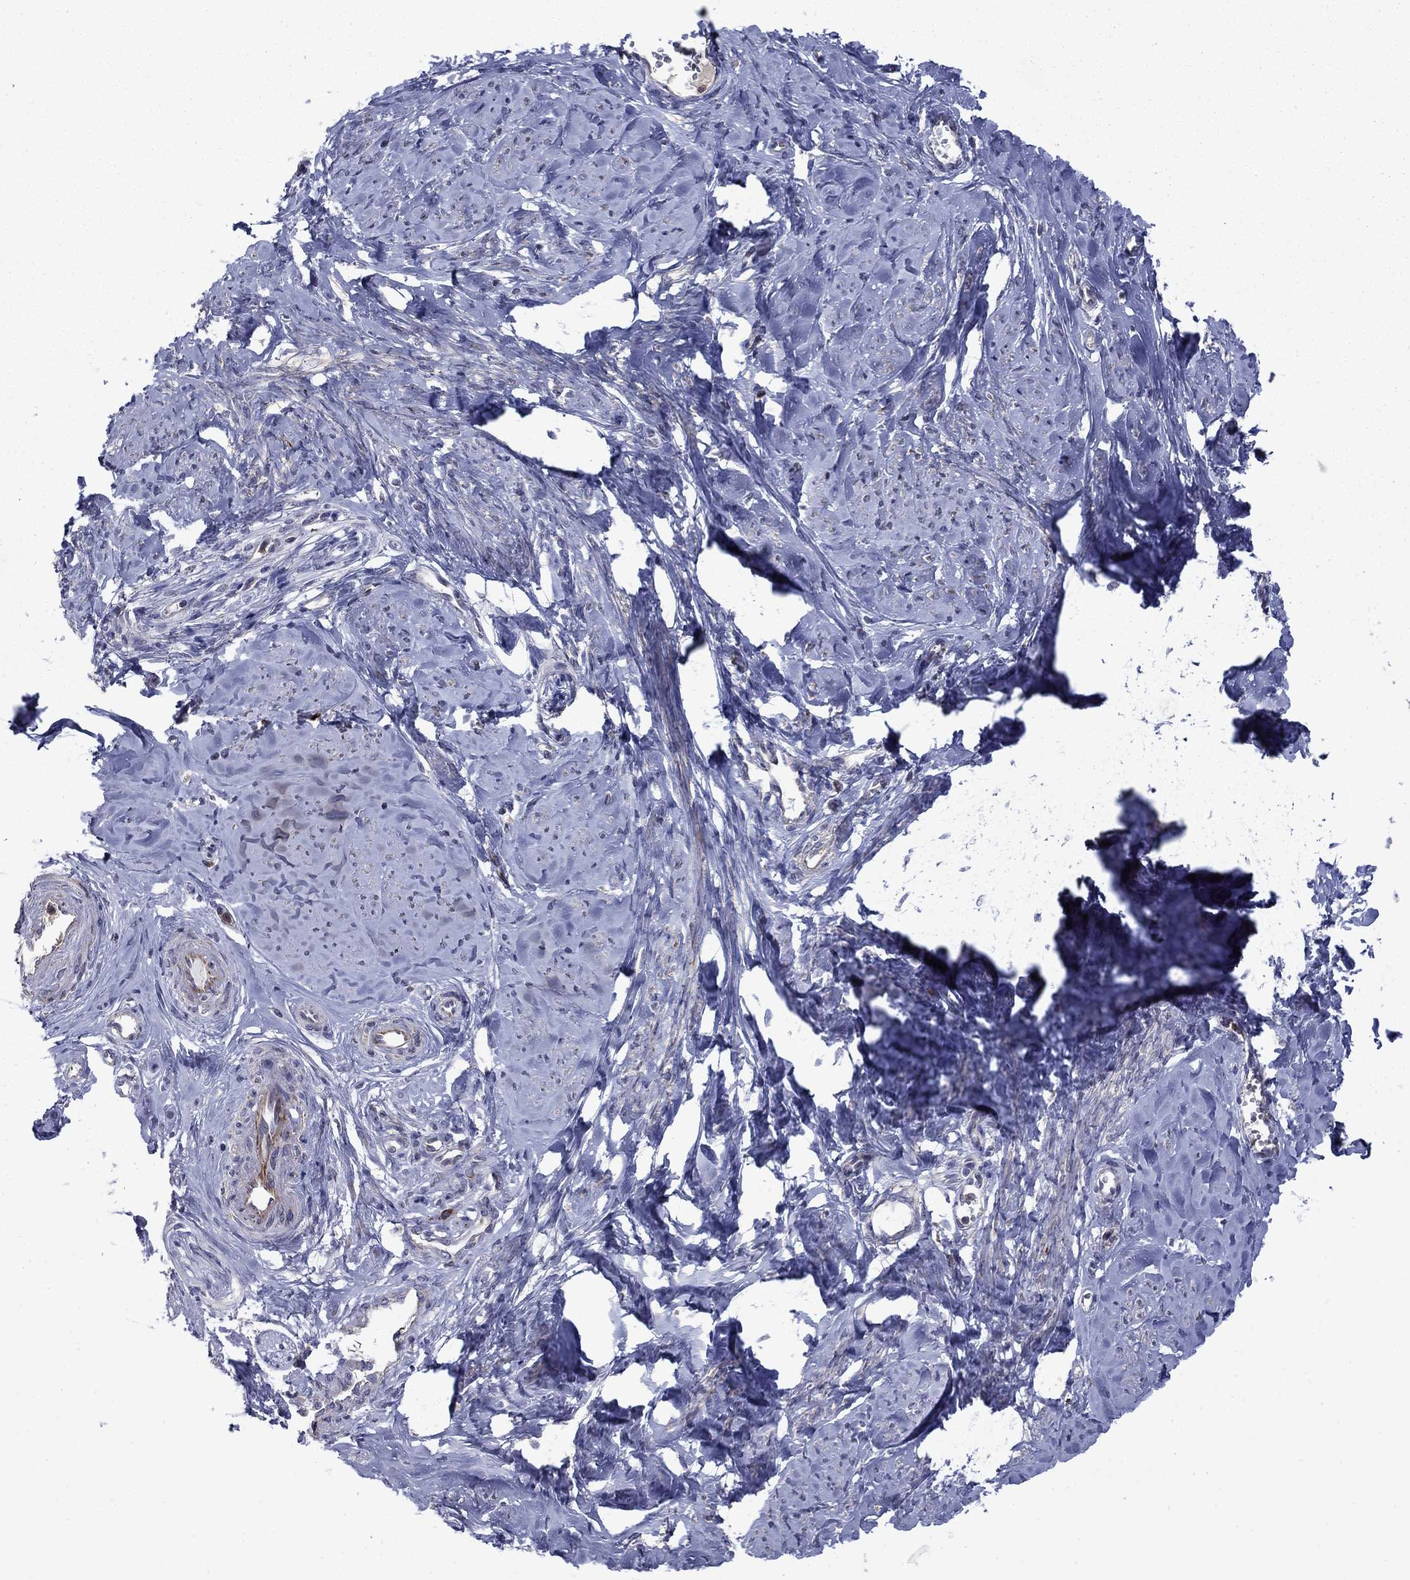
{"staining": {"intensity": "weak", "quantity": "25%-75%", "location": "cytoplasmic/membranous"}, "tissue": "smooth muscle", "cell_type": "Smooth muscle cells", "image_type": "normal", "snomed": [{"axis": "morphology", "description": "Normal tissue, NOS"}, {"axis": "topography", "description": "Smooth muscle"}], "caption": "Benign smooth muscle was stained to show a protein in brown. There is low levels of weak cytoplasmic/membranous expression in about 25%-75% of smooth muscle cells. The staining was performed using DAB (3,3'-diaminobenzidine) to visualize the protein expression in brown, while the nuclei were stained in blue with hematoxylin (Magnification: 20x).", "gene": "DOP1B", "patient": {"sex": "female", "age": 48}}